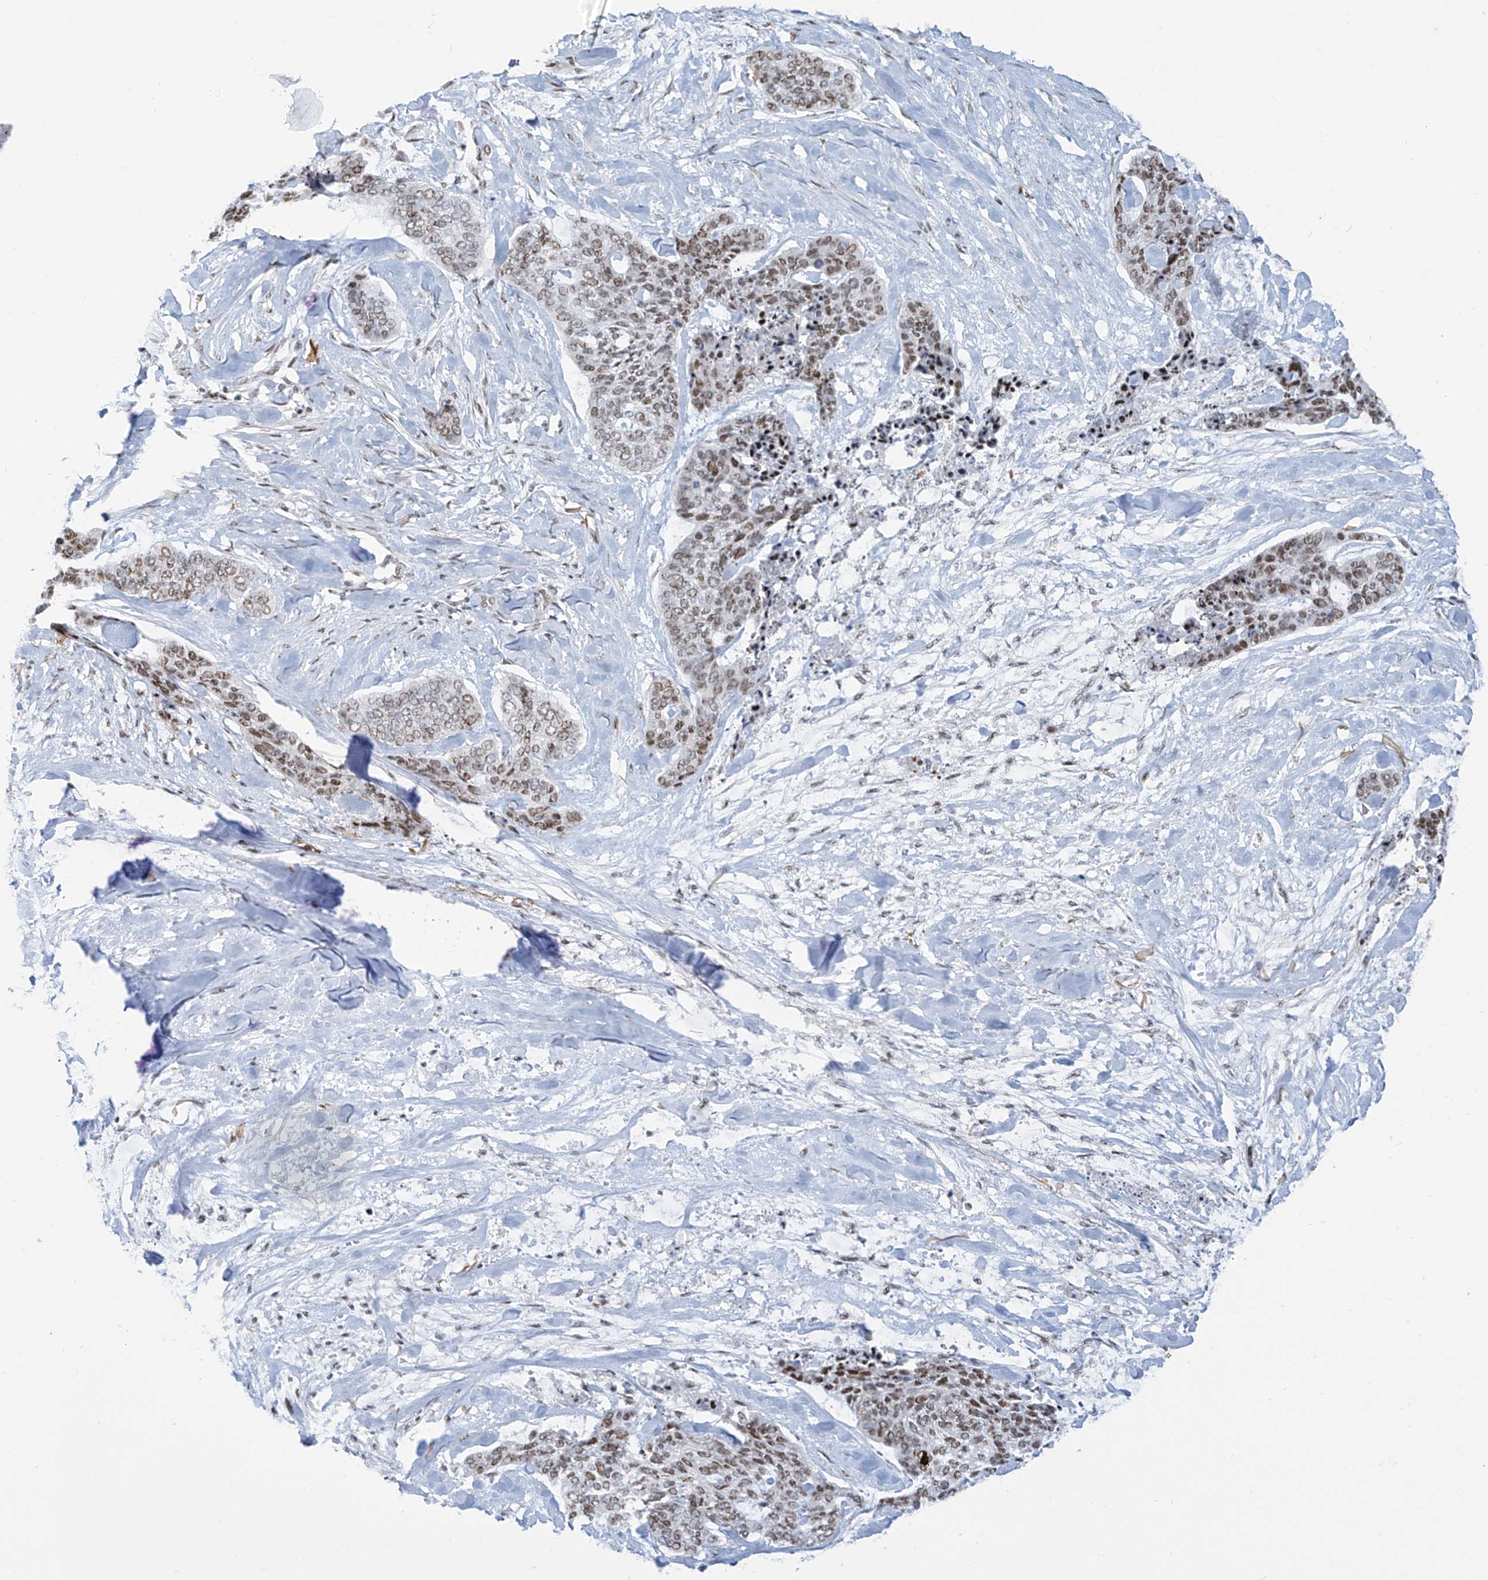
{"staining": {"intensity": "moderate", "quantity": ">75%", "location": "nuclear"}, "tissue": "skin cancer", "cell_type": "Tumor cells", "image_type": "cancer", "snomed": [{"axis": "morphology", "description": "Basal cell carcinoma"}, {"axis": "topography", "description": "Skin"}], "caption": "Protein analysis of skin cancer tissue shows moderate nuclear staining in about >75% of tumor cells.", "gene": "LIN9", "patient": {"sex": "female", "age": 64}}